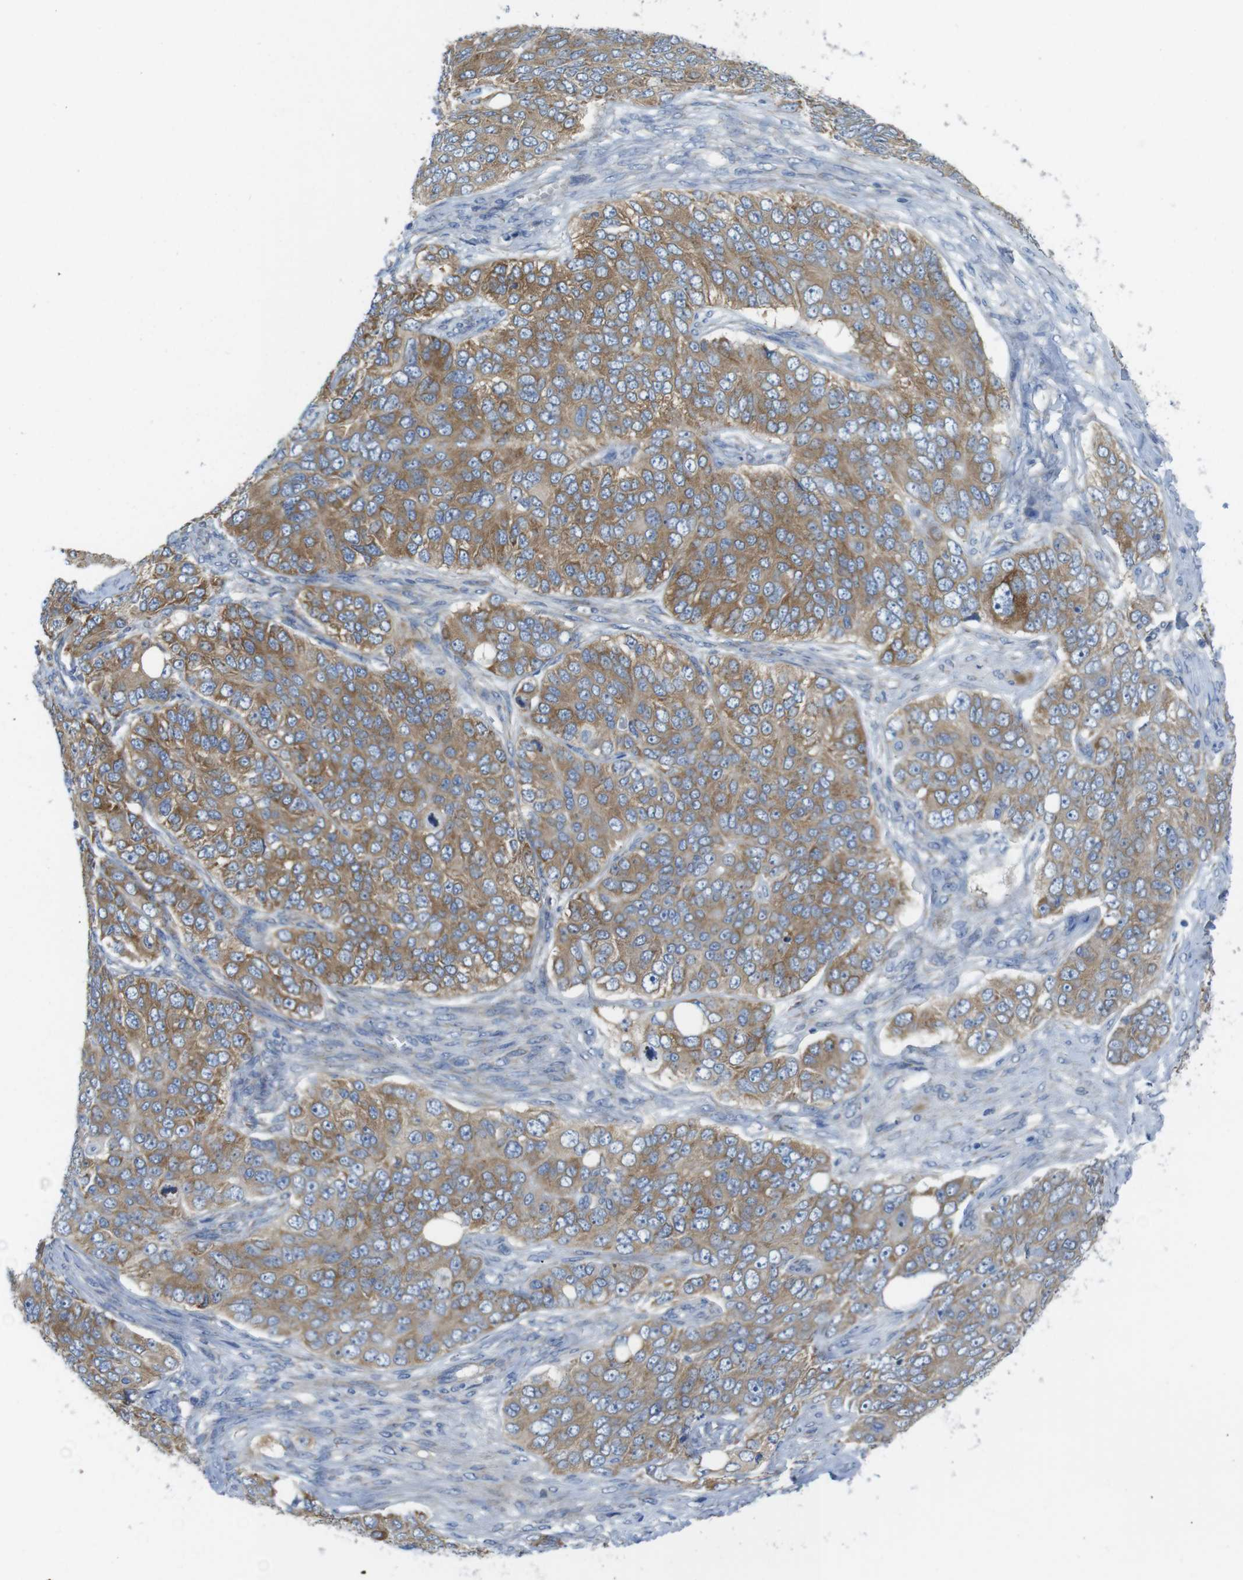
{"staining": {"intensity": "moderate", "quantity": ">75%", "location": "cytoplasmic/membranous"}, "tissue": "ovarian cancer", "cell_type": "Tumor cells", "image_type": "cancer", "snomed": [{"axis": "morphology", "description": "Carcinoma, endometroid"}, {"axis": "topography", "description": "Ovary"}], "caption": "Approximately >75% of tumor cells in ovarian cancer demonstrate moderate cytoplasmic/membranous protein staining as visualized by brown immunohistochemical staining.", "gene": "TMEM234", "patient": {"sex": "female", "age": 51}}